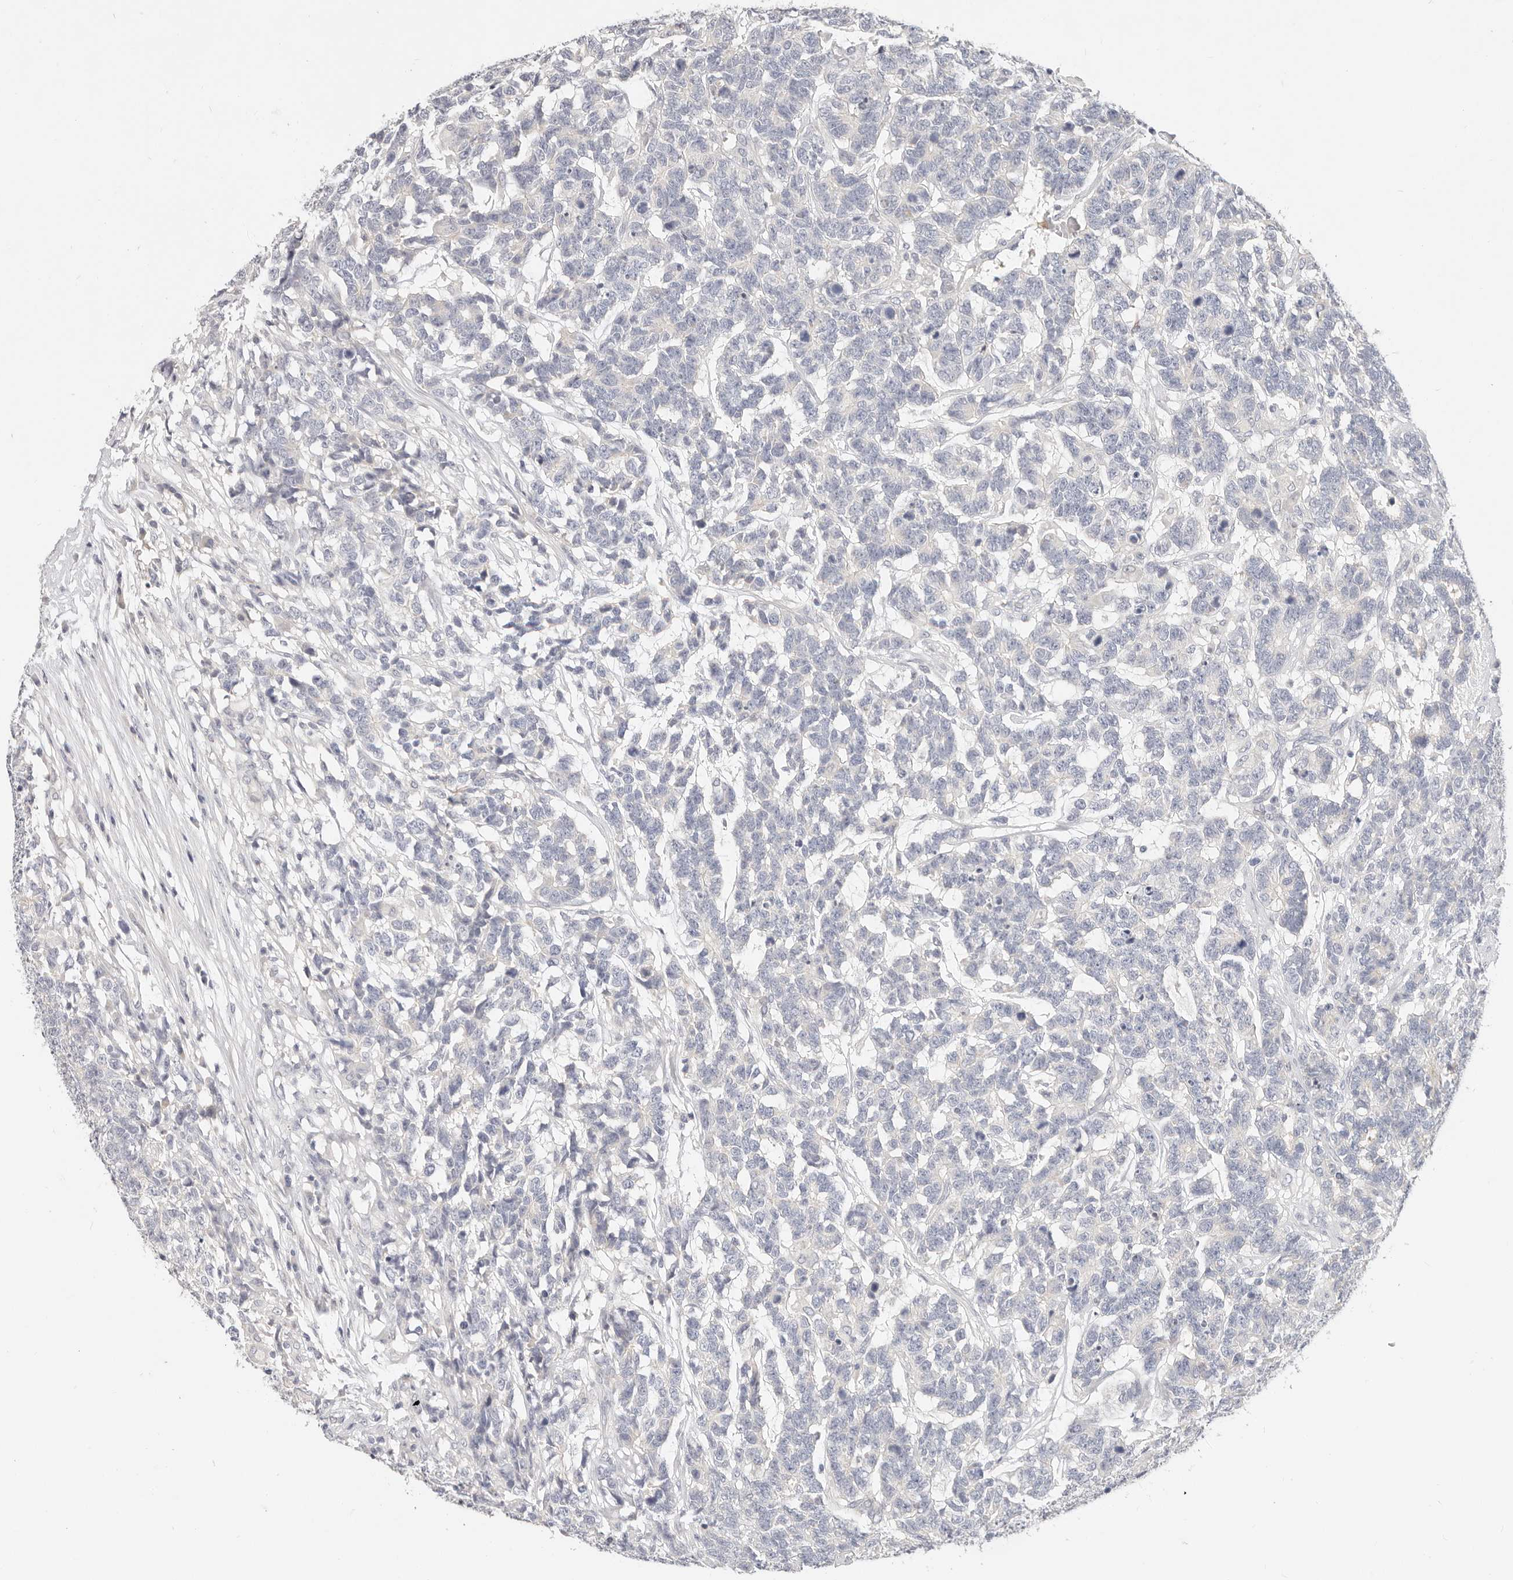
{"staining": {"intensity": "negative", "quantity": "none", "location": "none"}, "tissue": "testis cancer", "cell_type": "Tumor cells", "image_type": "cancer", "snomed": [{"axis": "morphology", "description": "Carcinoma, Embryonal, NOS"}, {"axis": "topography", "description": "Testis"}], "caption": "Testis cancer was stained to show a protein in brown. There is no significant expression in tumor cells.", "gene": "TMEM63B", "patient": {"sex": "male", "age": 26}}